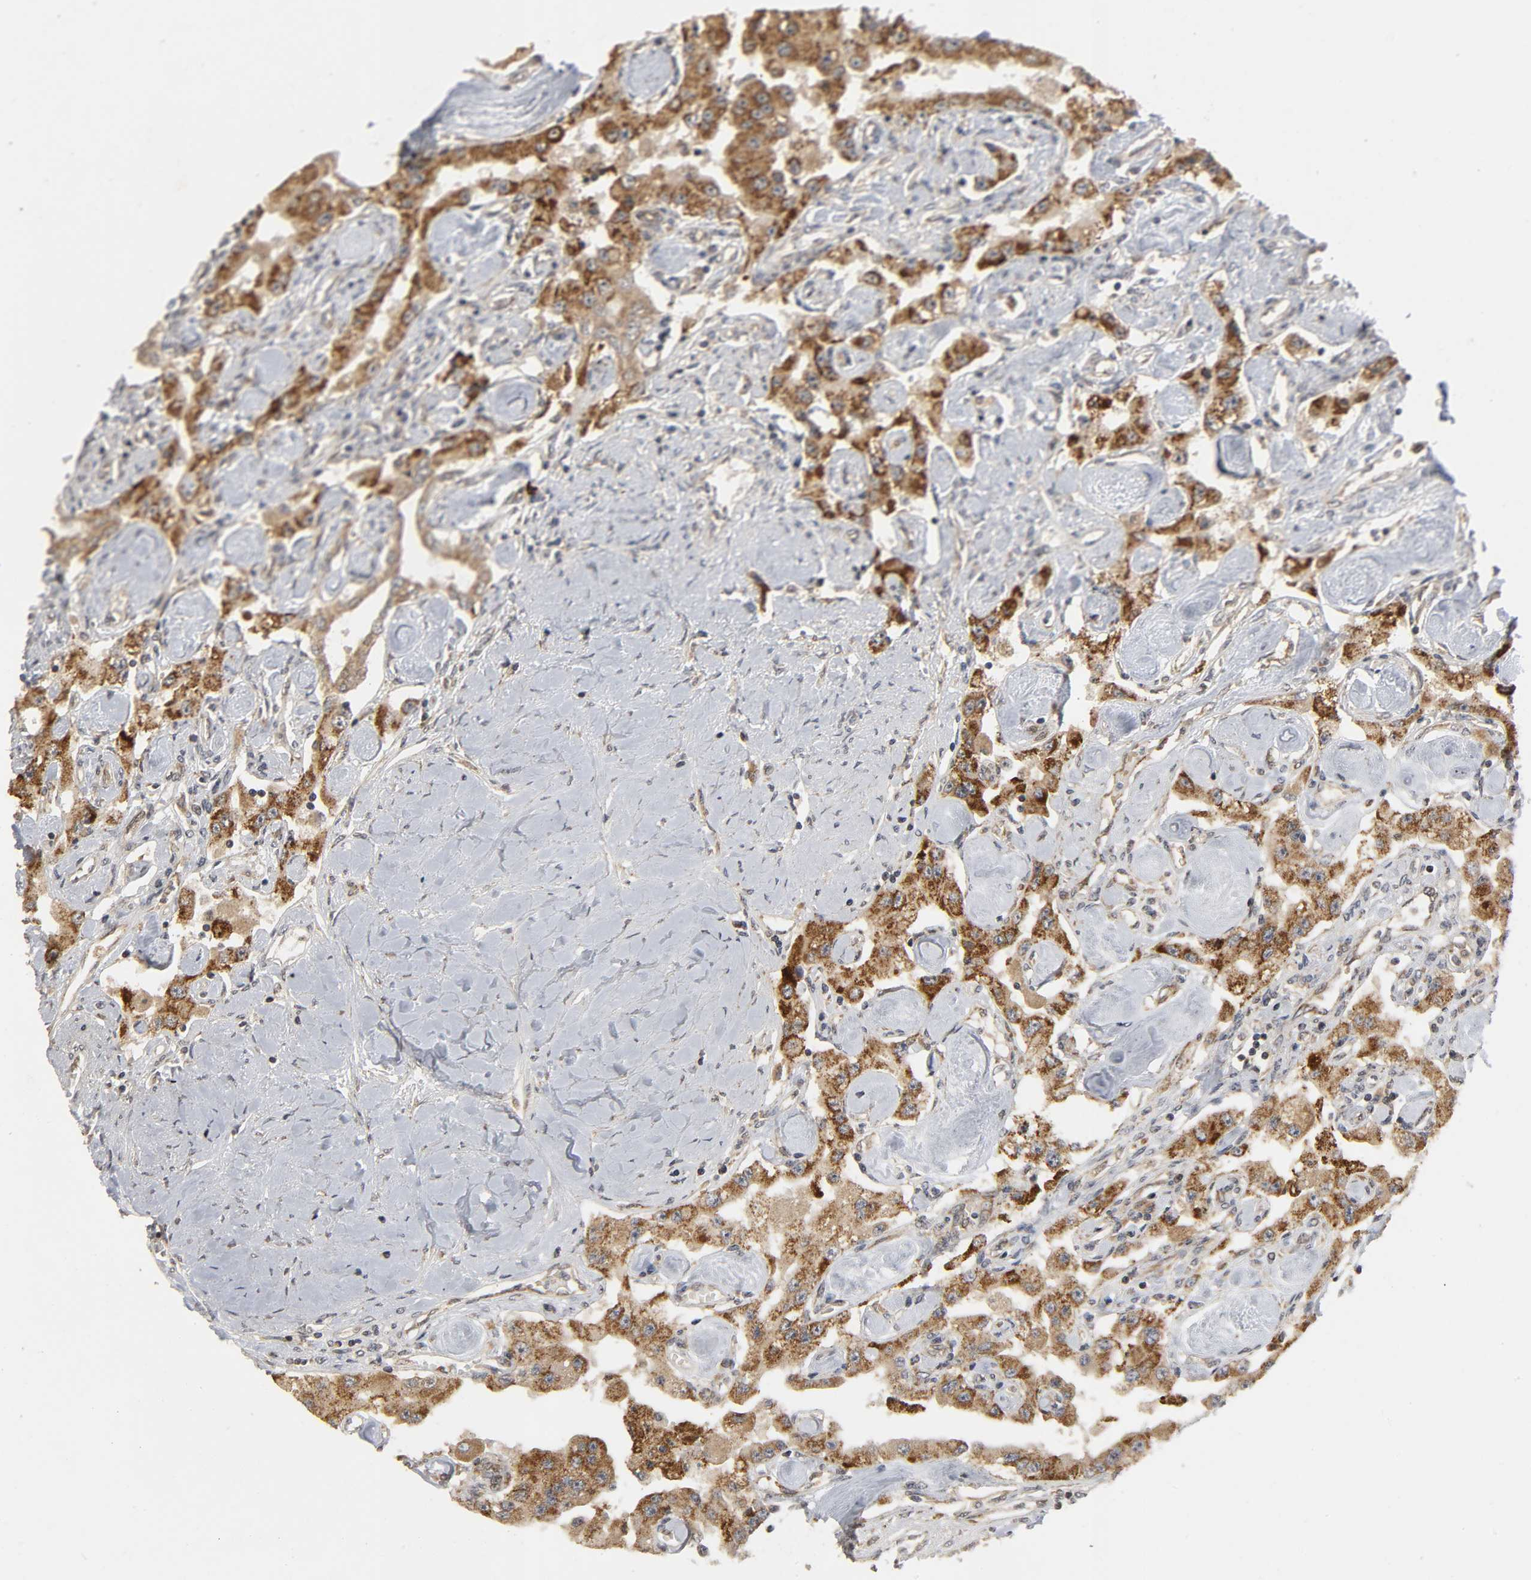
{"staining": {"intensity": "strong", "quantity": ">75%", "location": "cytoplasmic/membranous"}, "tissue": "carcinoid", "cell_type": "Tumor cells", "image_type": "cancer", "snomed": [{"axis": "morphology", "description": "Carcinoid, malignant, NOS"}, {"axis": "topography", "description": "Pancreas"}], "caption": "Tumor cells reveal high levels of strong cytoplasmic/membranous expression in about >75% of cells in carcinoid (malignant).", "gene": "SLC30A9", "patient": {"sex": "male", "age": 41}}